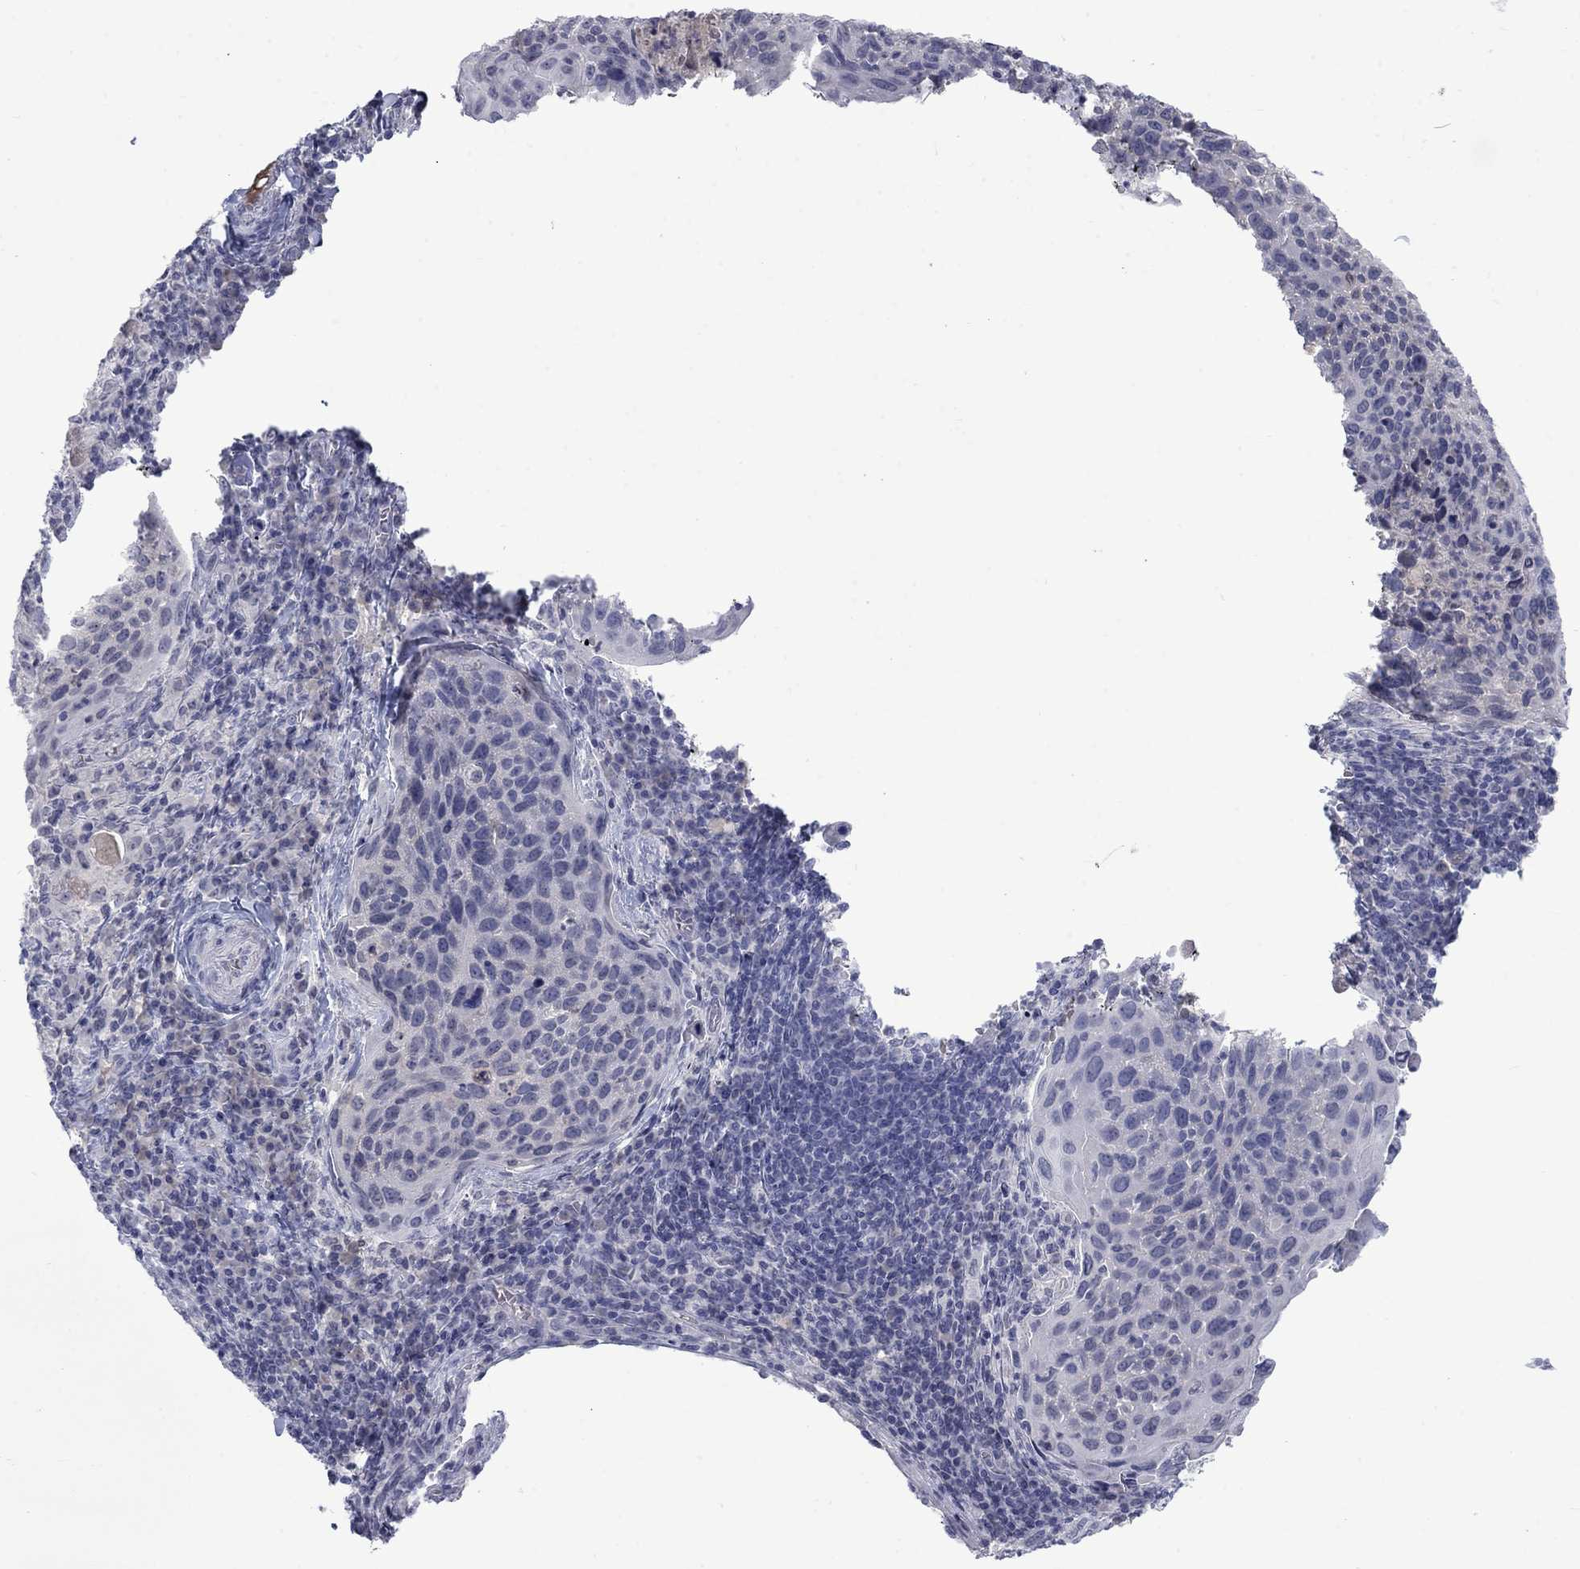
{"staining": {"intensity": "negative", "quantity": "none", "location": "none"}, "tissue": "cervical cancer", "cell_type": "Tumor cells", "image_type": "cancer", "snomed": [{"axis": "morphology", "description": "Squamous cell carcinoma, NOS"}, {"axis": "topography", "description": "Cervix"}], "caption": "Immunohistochemistry image of neoplastic tissue: squamous cell carcinoma (cervical) stained with DAB (3,3'-diaminobenzidine) shows no significant protein expression in tumor cells.", "gene": "NSMF", "patient": {"sex": "female", "age": 54}}